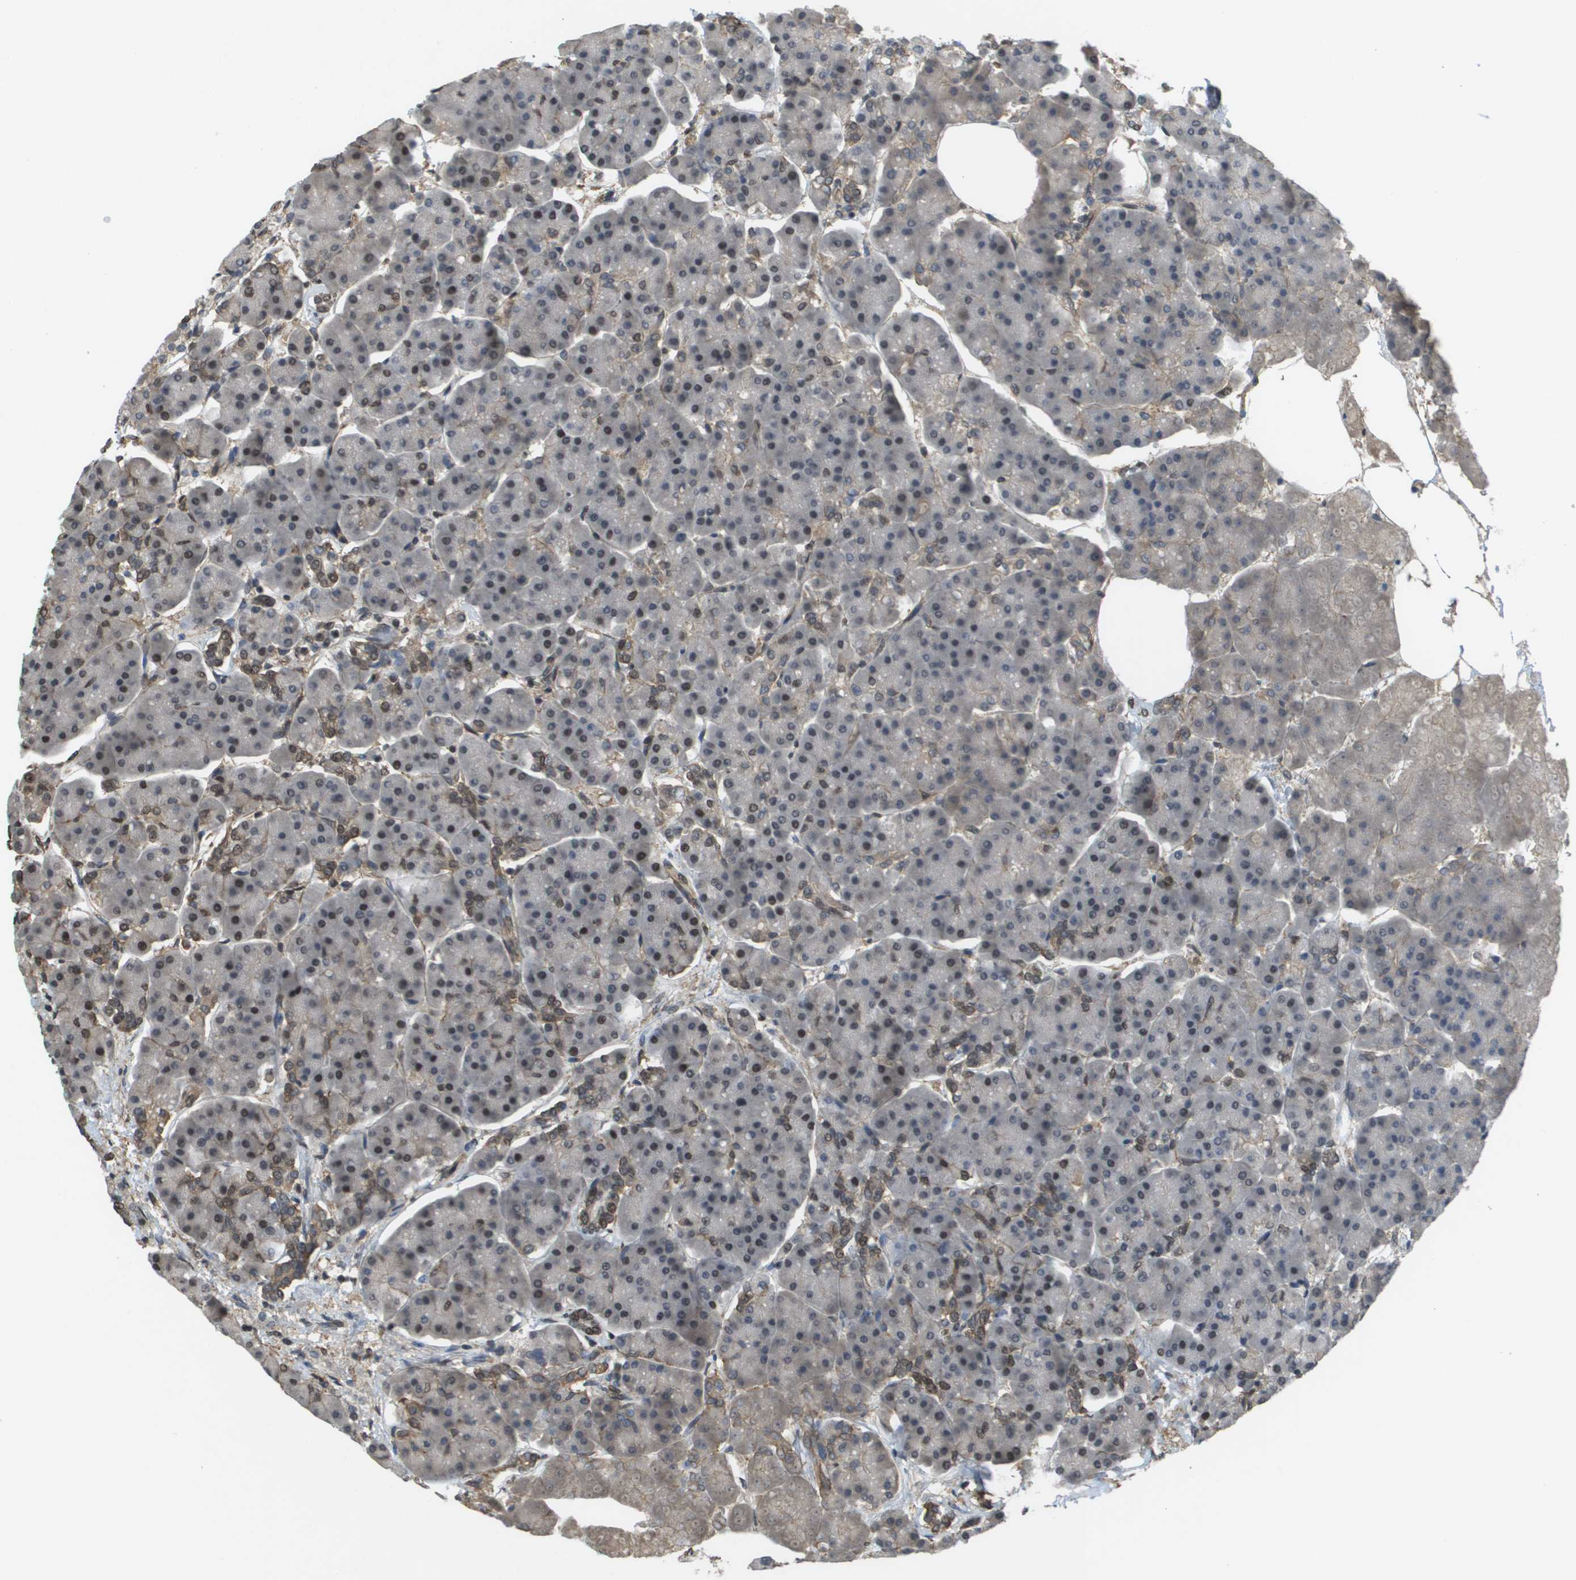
{"staining": {"intensity": "moderate", "quantity": "25%-75%", "location": "nuclear"}, "tissue": "pancreas", "cell_type": "Exocrine glandular cells", "image_type": "normal", "snomed": [{"axis": "morphology", "description": "Normal tissue, NOS"}, {"axis": "topography", "description": "Pancreas"}], "caption": "This histopathology image reveals immunohistochemistry (IHC) staining of benign human pancreas, with medium moderate nuclear positivity in approximately 25%-75% of exocrine glandular cells.", "gene": "NDRG2", "patient": {"sex": "female", "age": 70}}